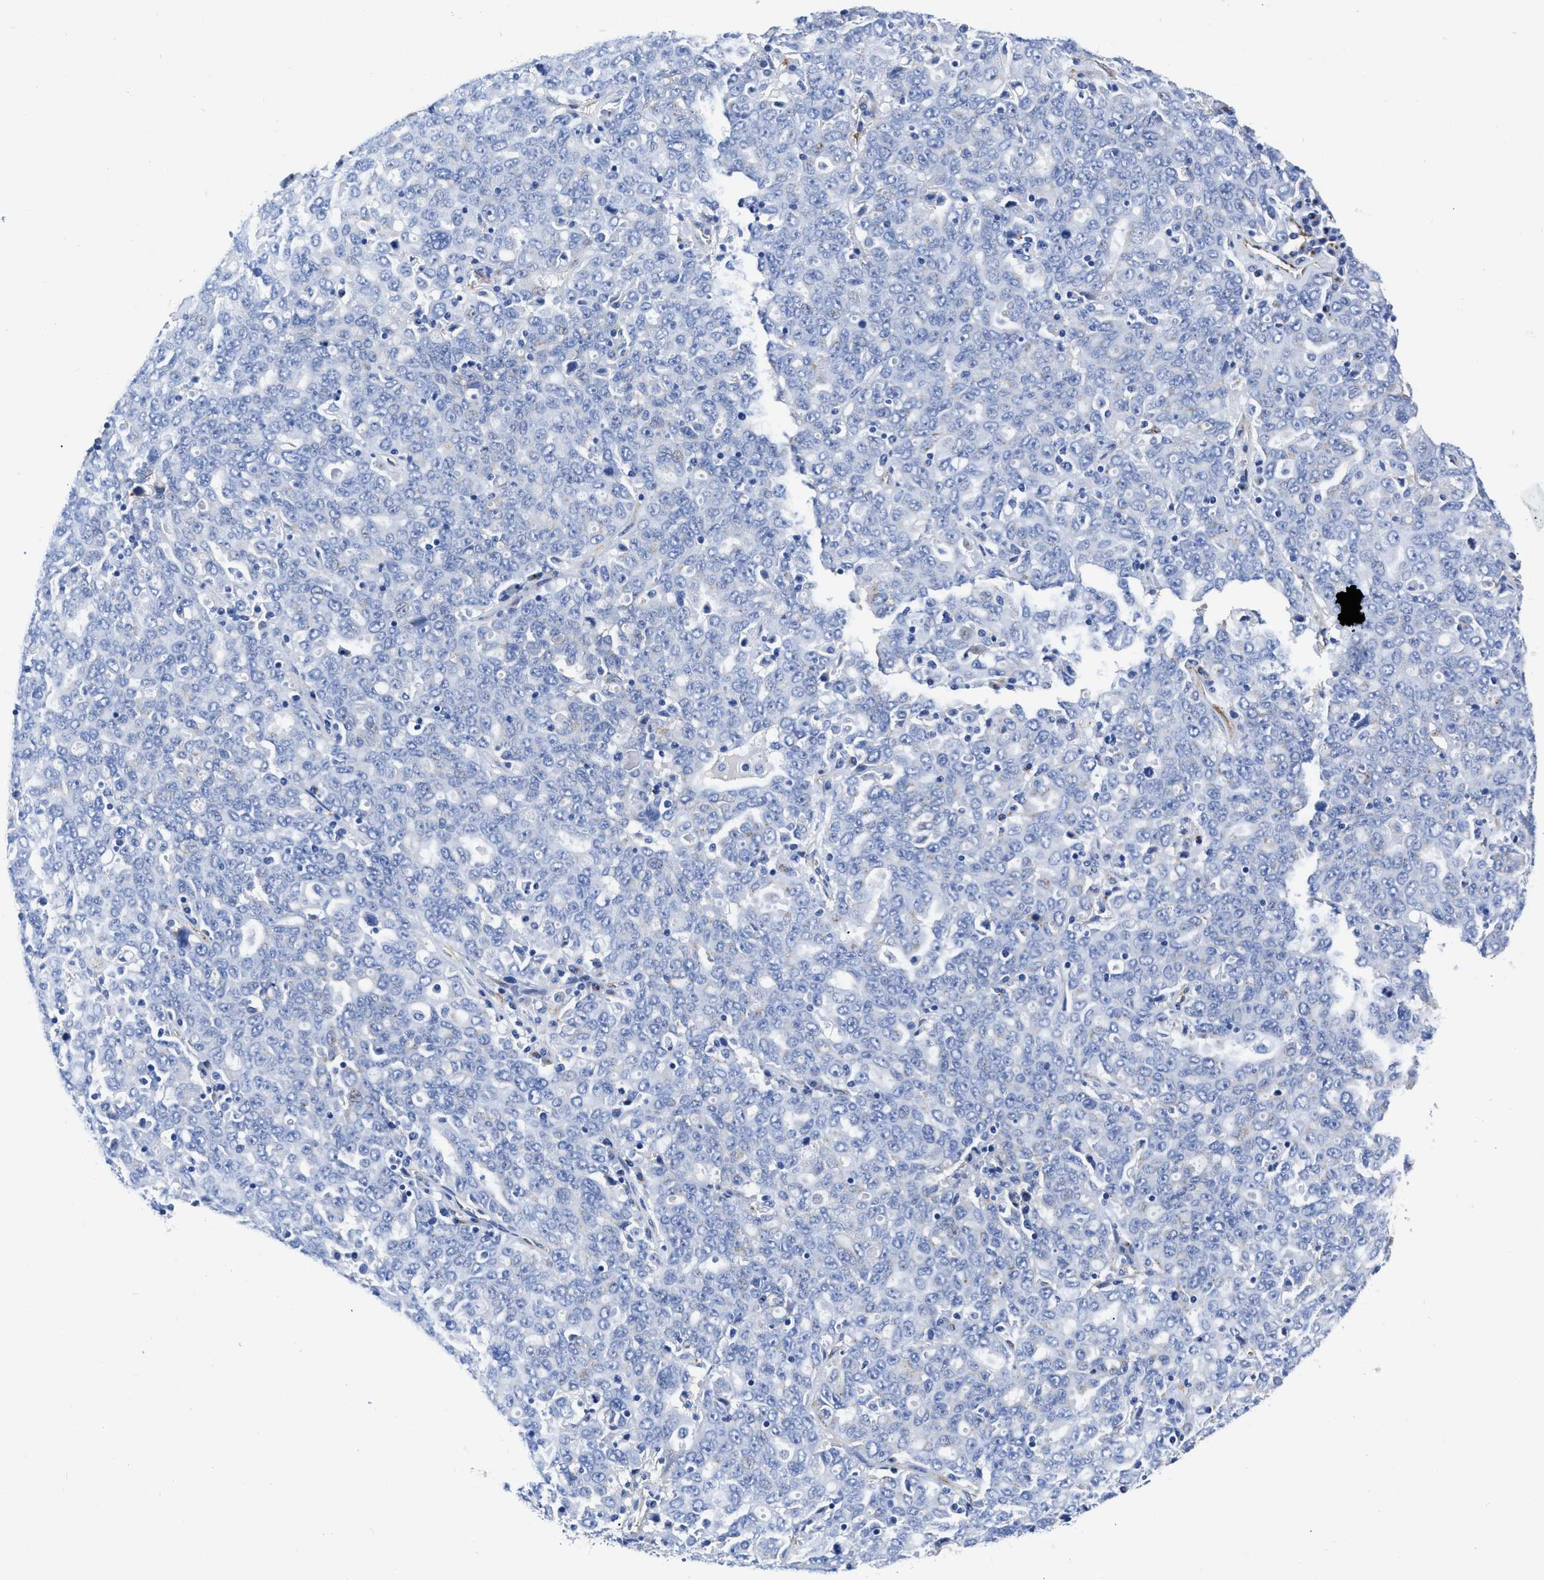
{"staining": {"intensity": "negative", "quantity": "none", "location": "none"}, "tissue": "ovarian cancer", "cell_type": "Tumor cells", "image_type": "cancer", "snomed": [{"axis": "morphology", "description": "Carcinoma, endometroid"}, {"axis": "topography", "description": "Ovary"}], "caption": "The immunohistochemistry image has no significant expression in tumor cells of endometroid carcinoma (ovarian) tissue.", "gene": "TVP23B", "patient": {"sex": "female", "age": 62}}